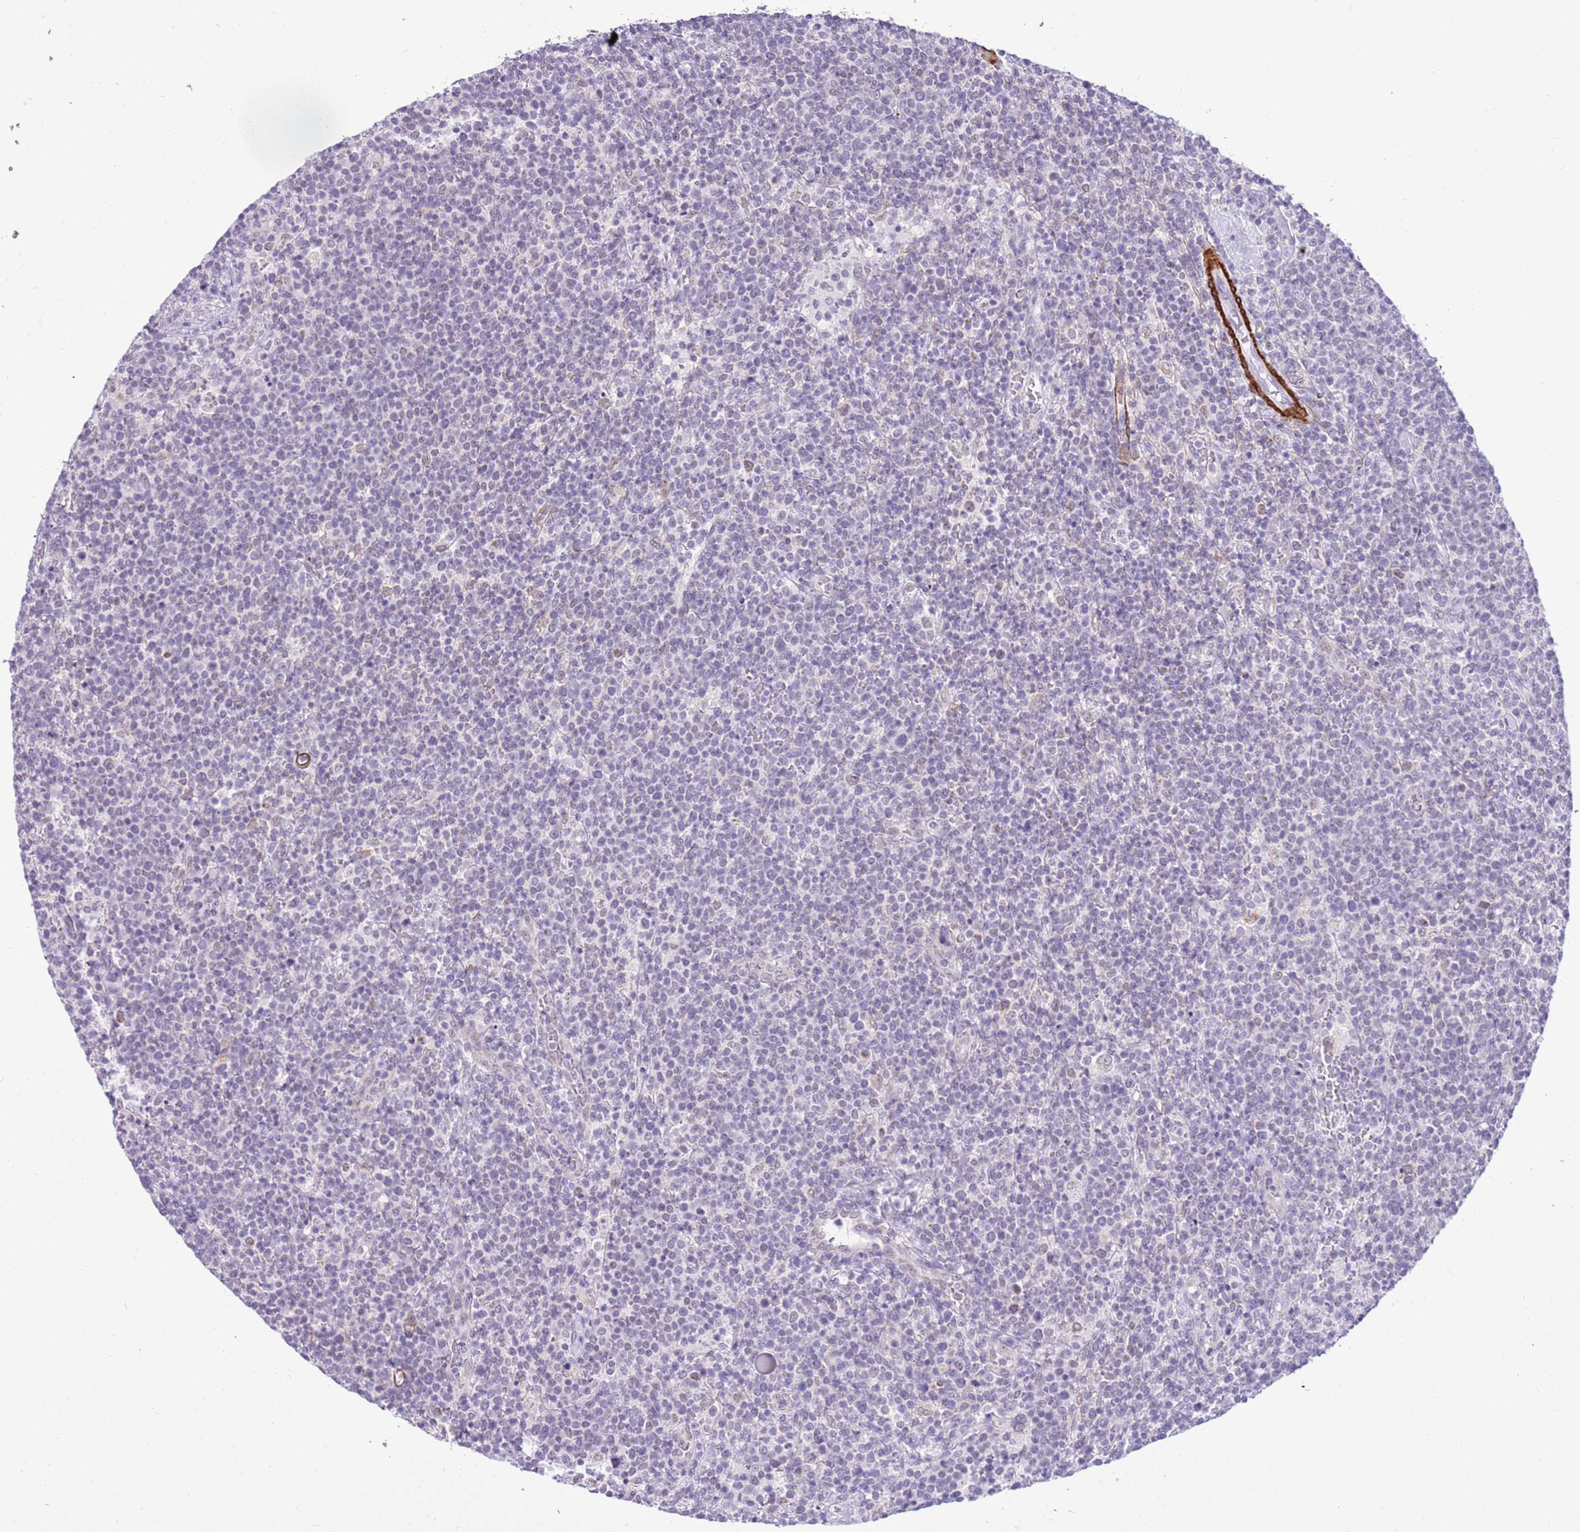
{"staining": {"intensity": "negative", "quantity": "none", "location": "none"}, "tissue": "lymphoma", "cell_type": "Tumor cells", "image_type": "cancer", "snomed": [{"axis": "morphology", "description": "Malignant lymphoma, non-Hodgkin's type, High grade"}, {"axis": "topography", "description": "Lymph node"}], "caption": "This image is of lymphoma stained with immunohistochemistry to label a protein in brown with the nuclei are counter-stained blue. There is no expression in tumor cells.", "gene": "SMIM4", "patient": {"sex": "male", "age": 61}}